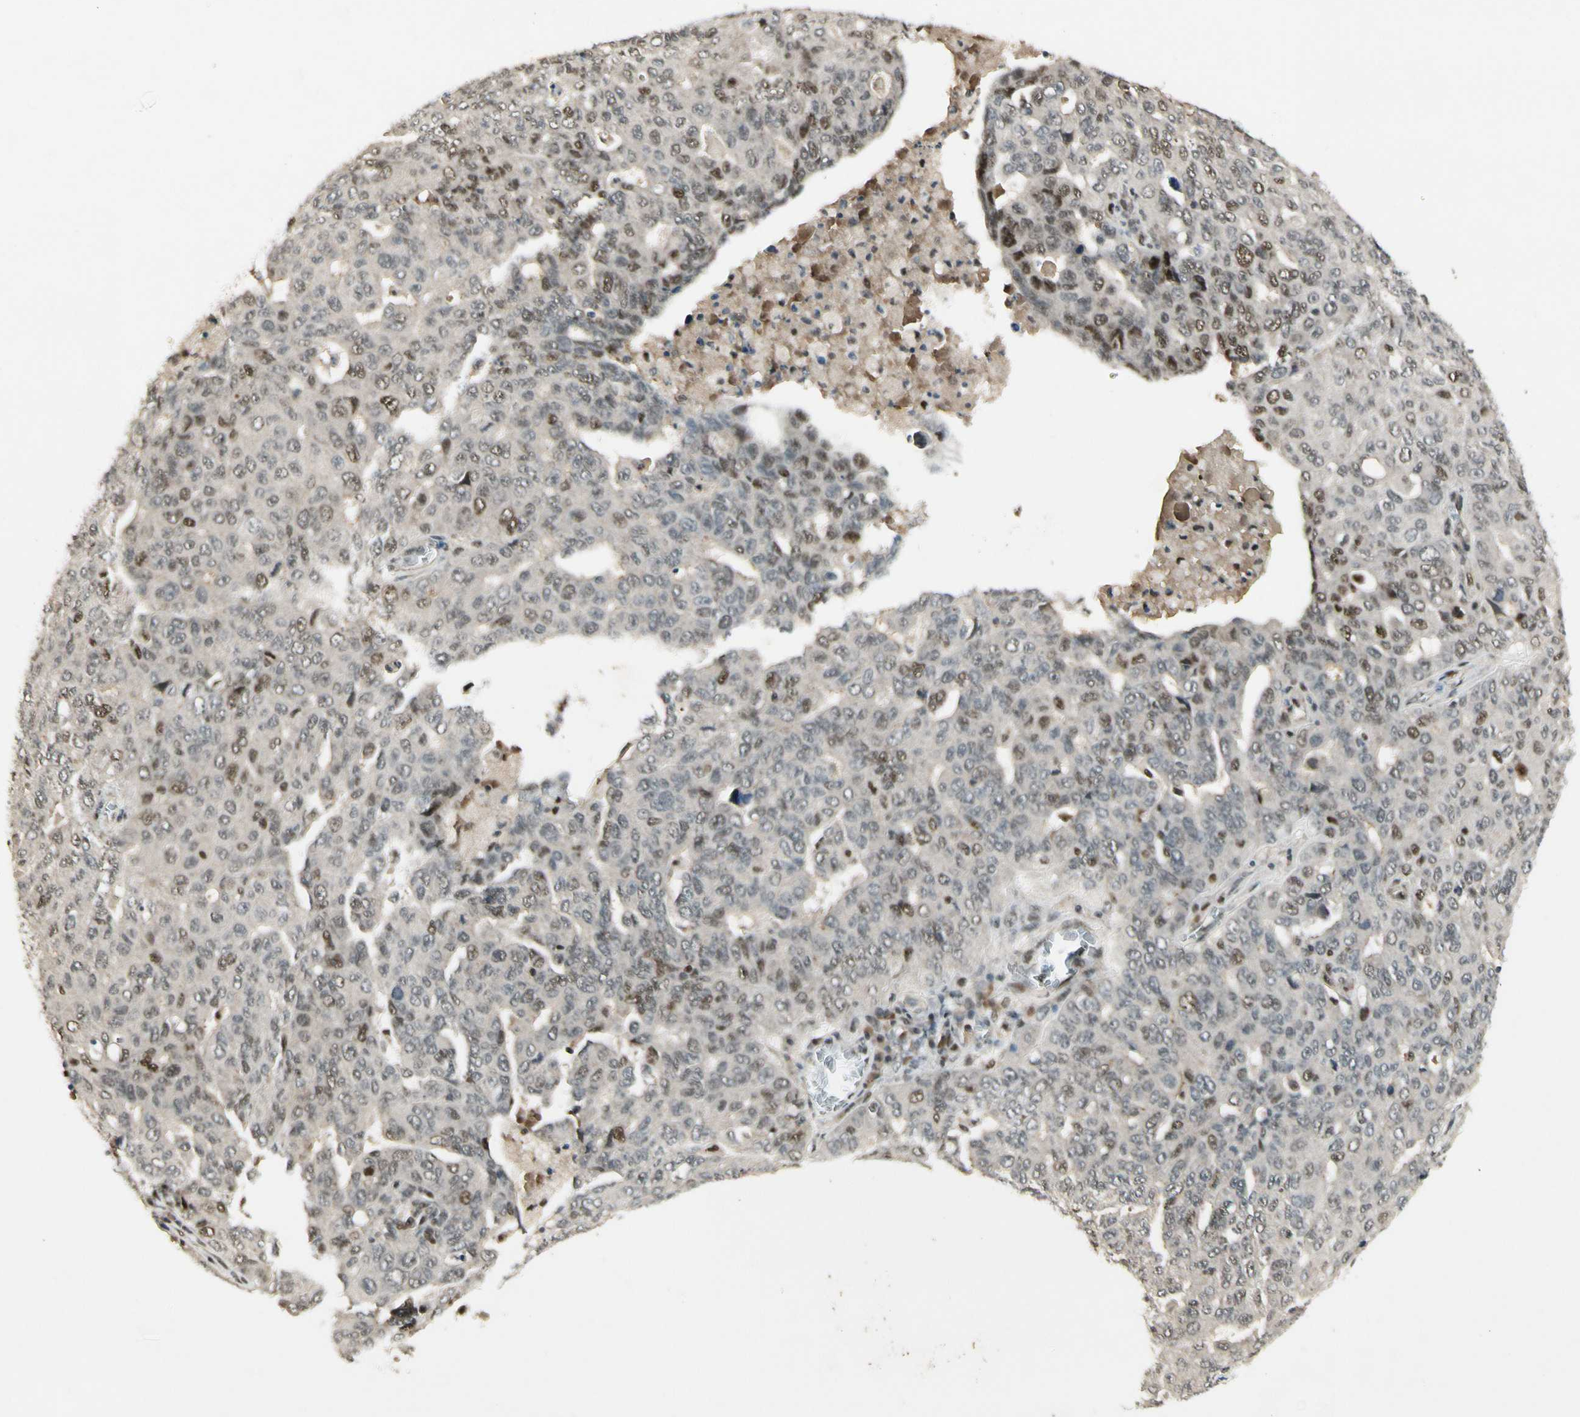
{"staining": {"intensity": "moderate", "quantity": "25%-75%", "location": "nuclear"}, "tissue": "ovarian cancer", "cell_type": "Tumor cells", "image_type": "cancer", "snomed": [{"axis": "morphology", "description": "Carcinoma, endometroid"}, {"axis": "topography", "description": "Ovary"}], "caption": "Protein expression analysis of human ovarian cancer reveals moderate nuclear expression in approximately 25%-75% of tumor cells.", "gene": "CDK11A", "patient": {"sex": "female", "age": 62}}